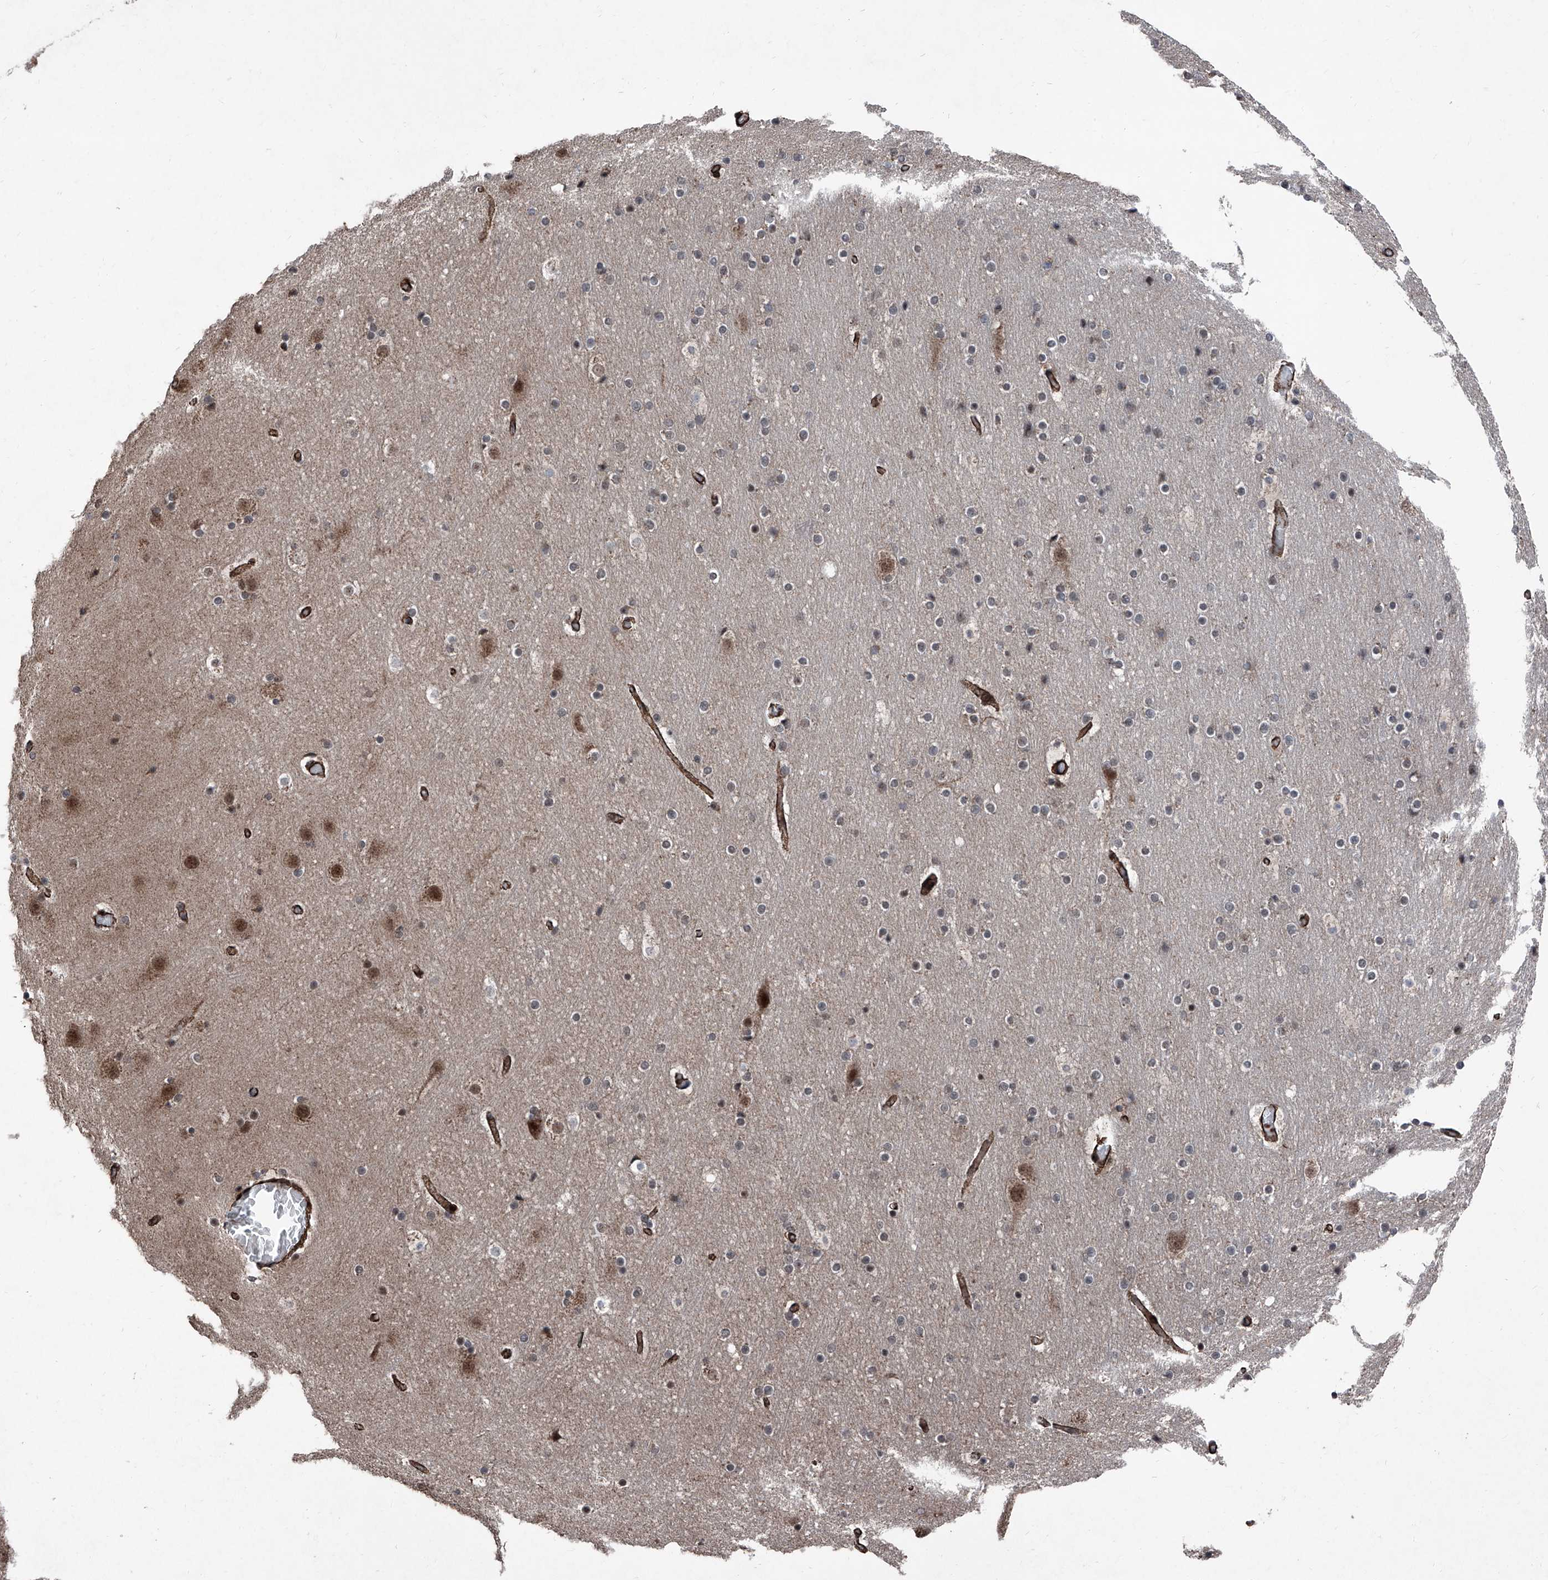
{"staining": {"intensity": "strong", "quantity": ">75%", "location": "cytoplasmic/membranous"}, "tissue": "cerebral cortex", "cell_type": "Endothelial cells", "image_type": "normal", "snomed": [{"axis": "morphology", "description": "Normal tissue, NOS"}, {"axis": "topography", "description": "Cerebral cortex"}], "caption": "Unremarkable cerebral cortex was stained to show a protein in brown. There is high levels of strong cytoplasmic/membranous staining in about >75% of endothelial cells. (DAB (3,3'-diaminobenzidine) = brown stain, brightfield microscopy at high magnification).", "gene": "COA7", "patient": {"sex": "male", "age": 57}}